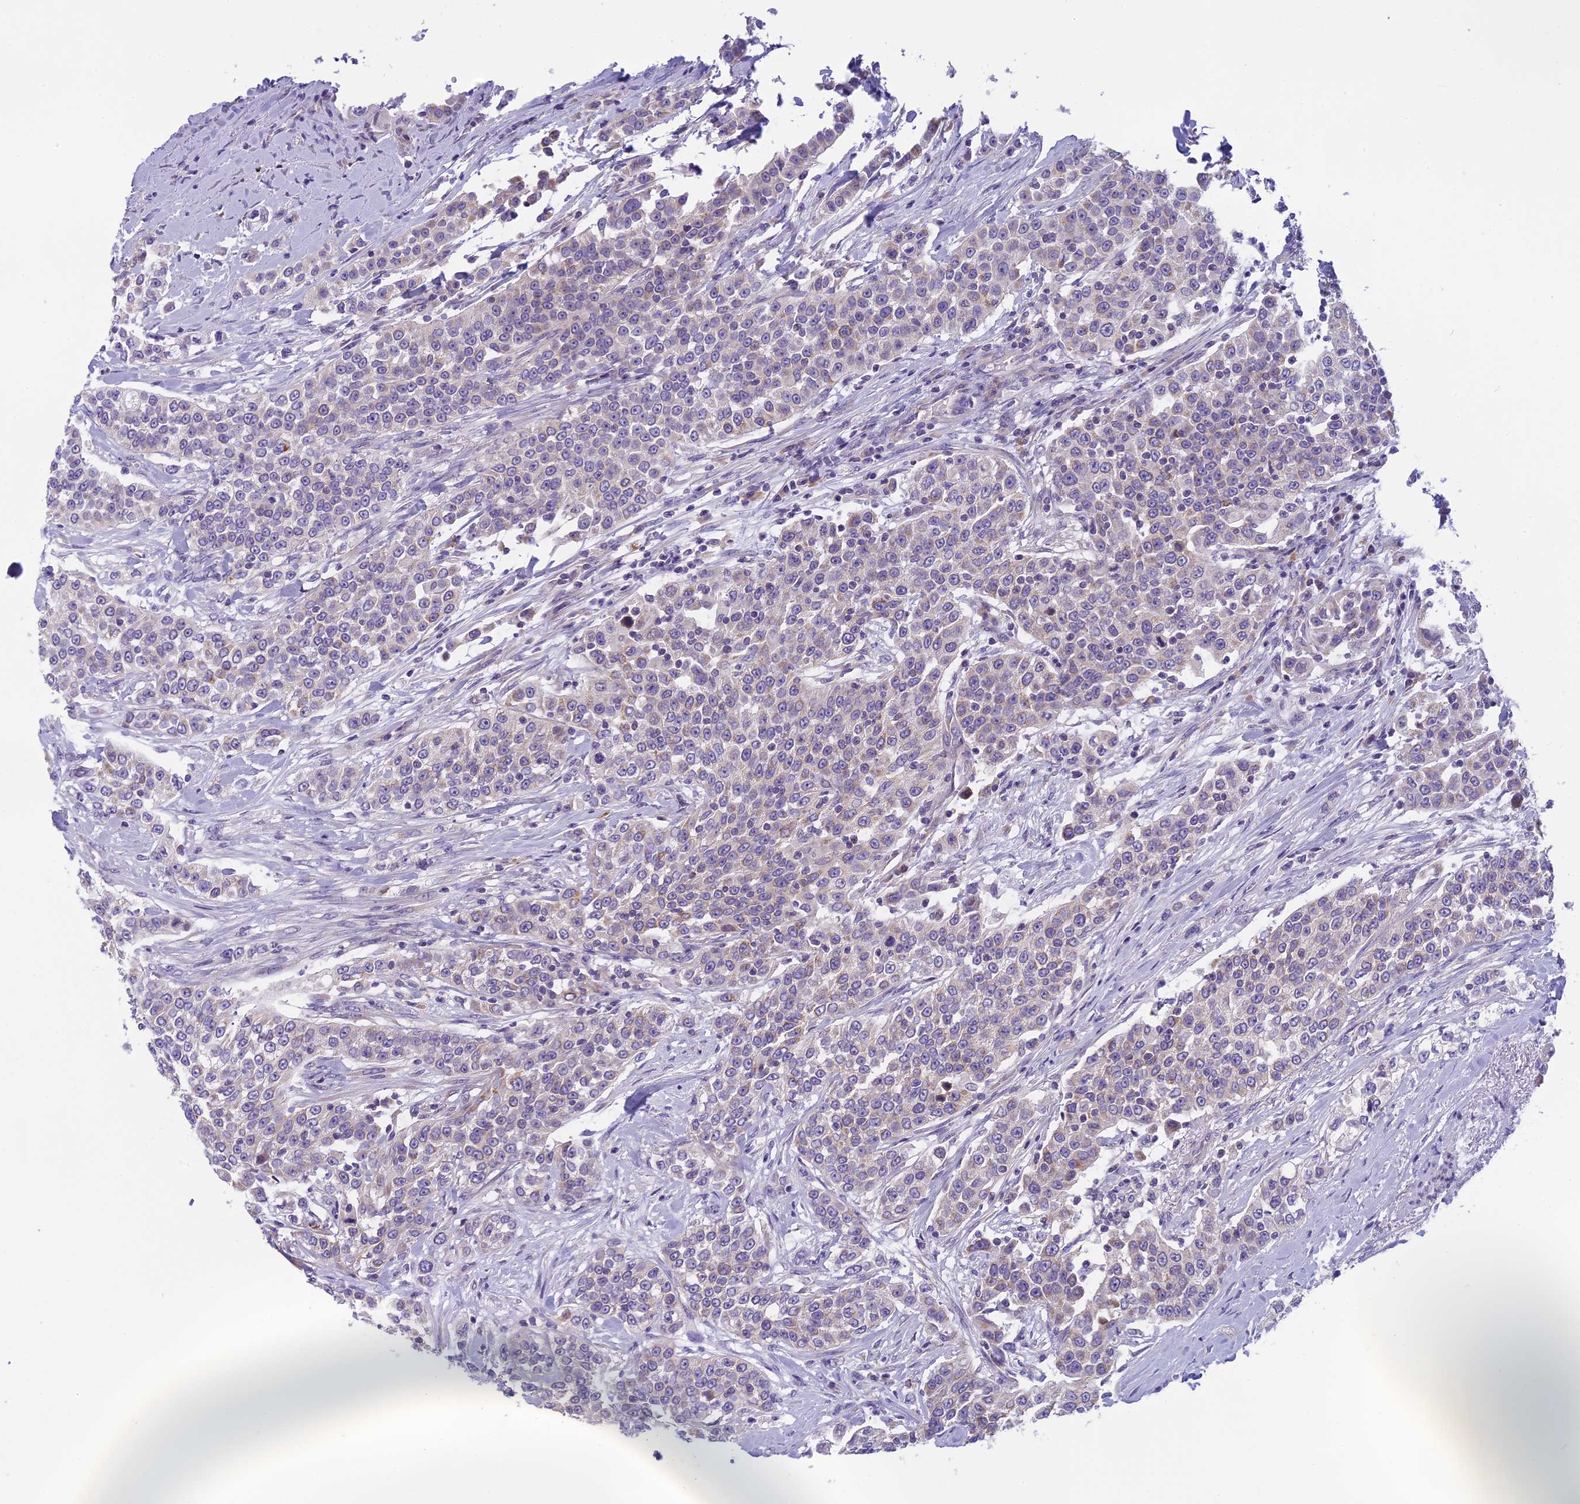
{"staining": {"intensity": "negative", "quantity": "none", "location": "none"}, "tissue": "urothelial cancer", "cell_type": "Tumor cells", "image_type": "cancer", "snomed": [{"axis": "morphology", "description": "Urothelial carcinoma, High grade"}, {"axis": "topography", "description": "Urinary bladder"}], "caption": "This is a histopathology image of IHC staining of urothelial cancer, which shows no expression in tumor cells.", "gene": "ARHGEF37", "patient": {"sex": "female", "age": 80}}